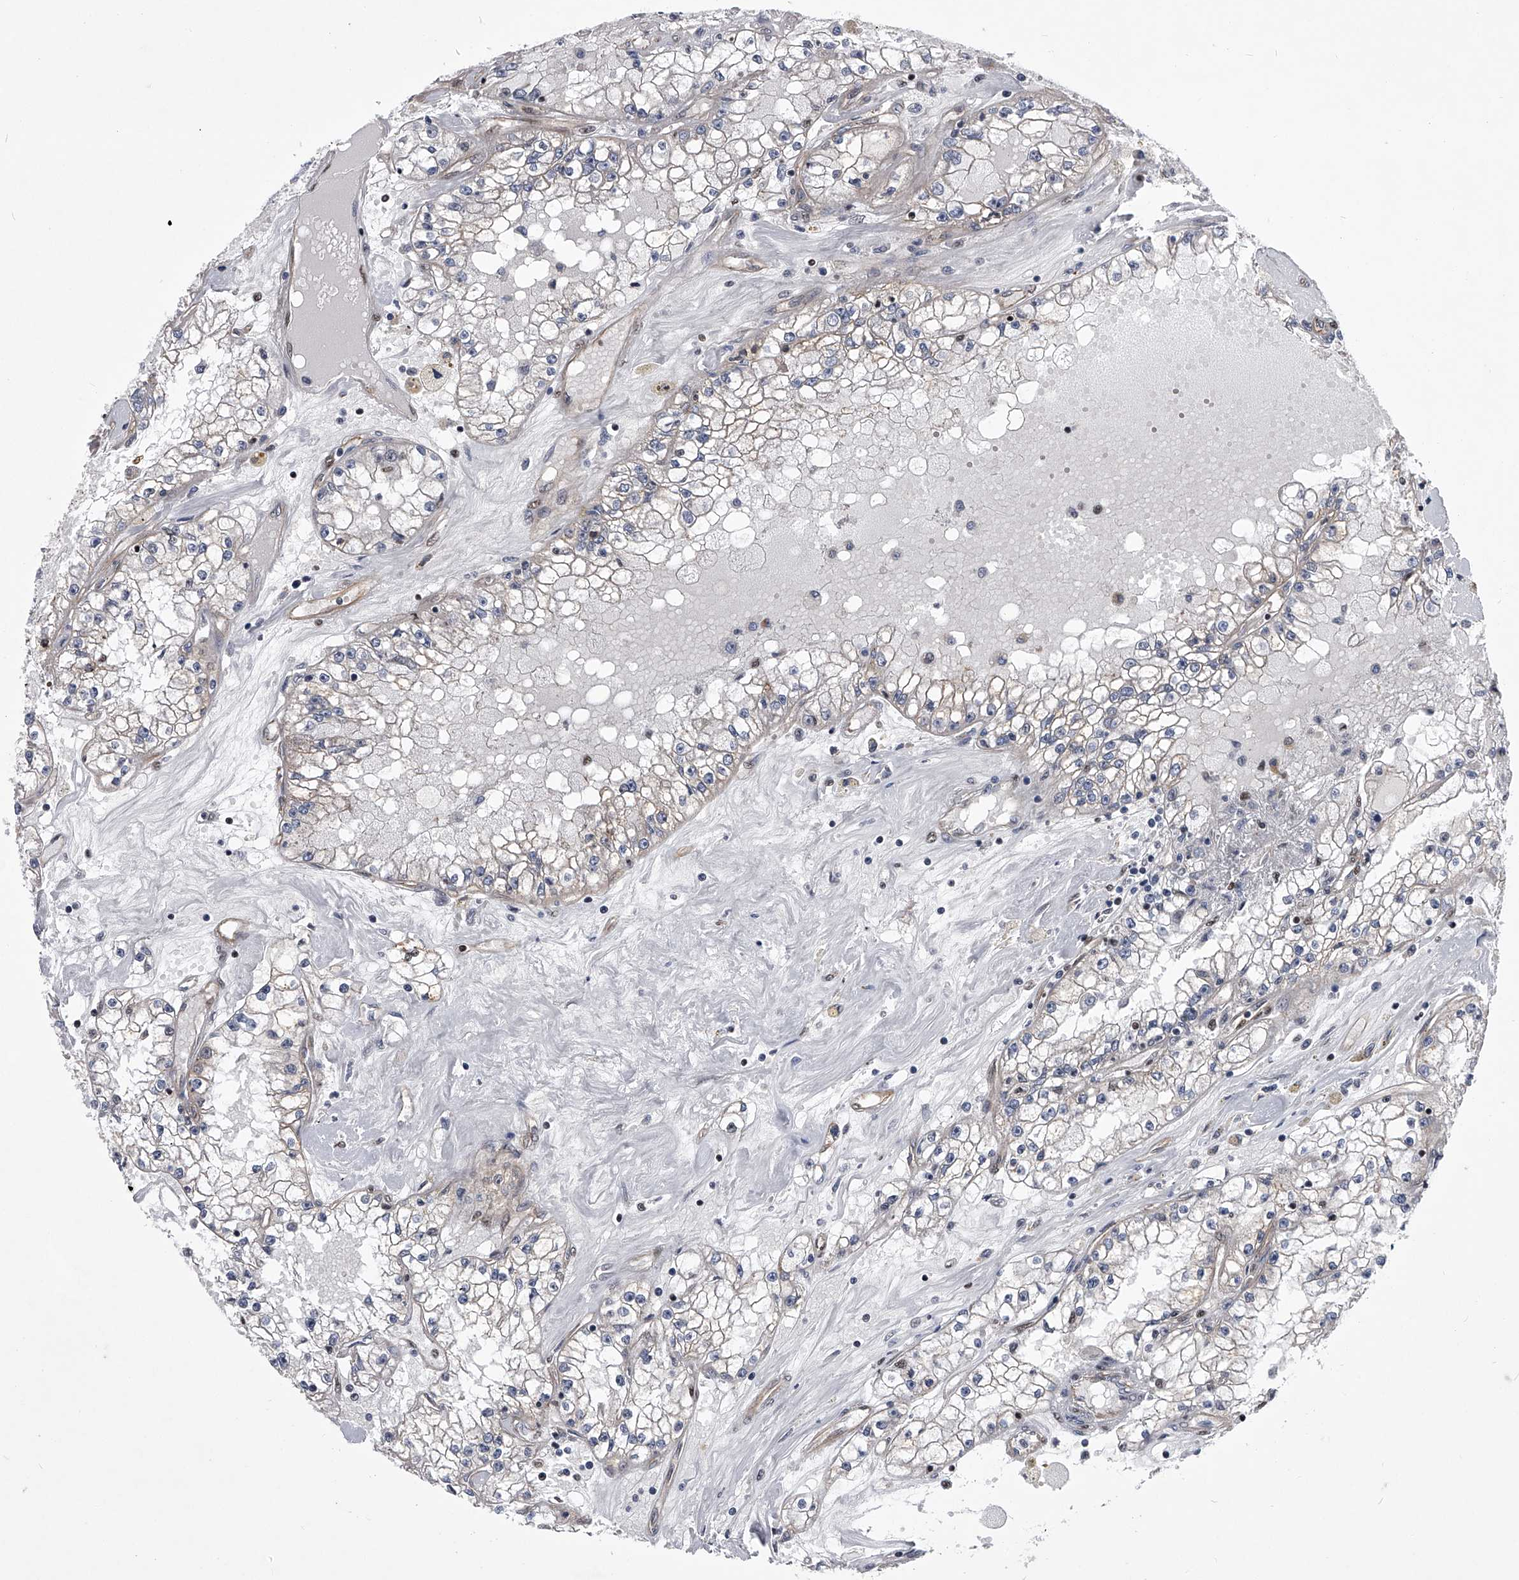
{"staining": {"intensity": "weak", "quantity": "<25%", "location": "cytoplasmic/membranous"}, "tissue": "renal cancer", "cell_type": "Tumor cells", "image_type": "cancer", "snomed": [{"axis": "morphology", "description": "Adenocarcinoma, NOS"}, {"axis": "topography", "description": "Kidney"}], "caption": "Human adenocarcinoma (renal) stained for a protein using IHC displays no expression in tumor cells.", "gene": "ZNF76", "patient": {"sex": "male", "age": 56}}